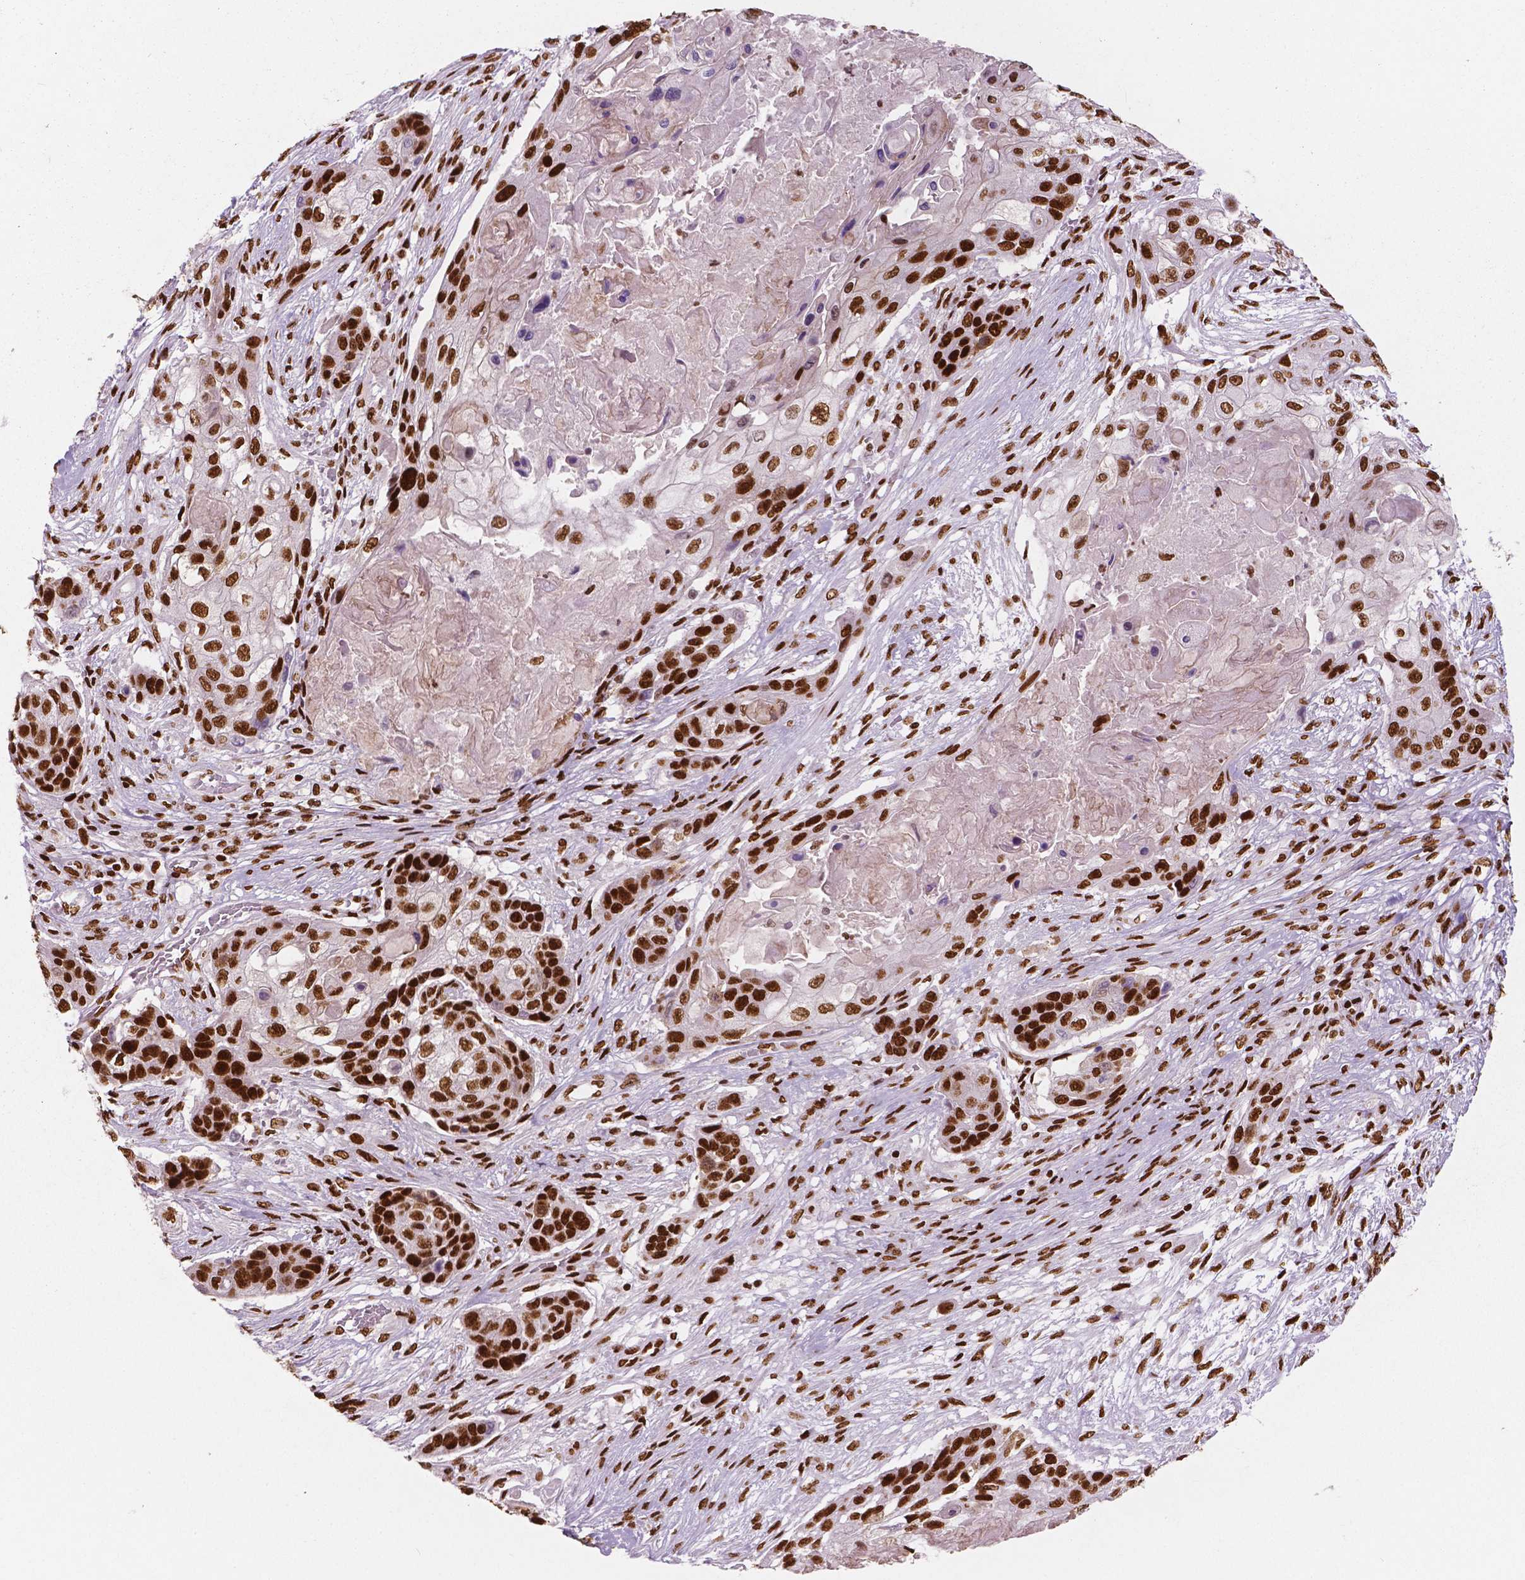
{"staining": {"intensity": "strong", "quantity": ">75%", "location": "nuclear"}, "tissue": "lung cancer", "cell_type": "Tumor cells", "image_type": "cancer", "snomed": [{"axis": "morphology", "description": "Squamous cell carcinoma, NOS"}, {"axis": "topography", "description": "Lung"}], "caption": "Protein expression analysis of human lung cancer reveals strong nuclear expression in approximately >75% of tumor cells.", "gene": "BRD4", "patient": {"sex": "male", "age": 69}}